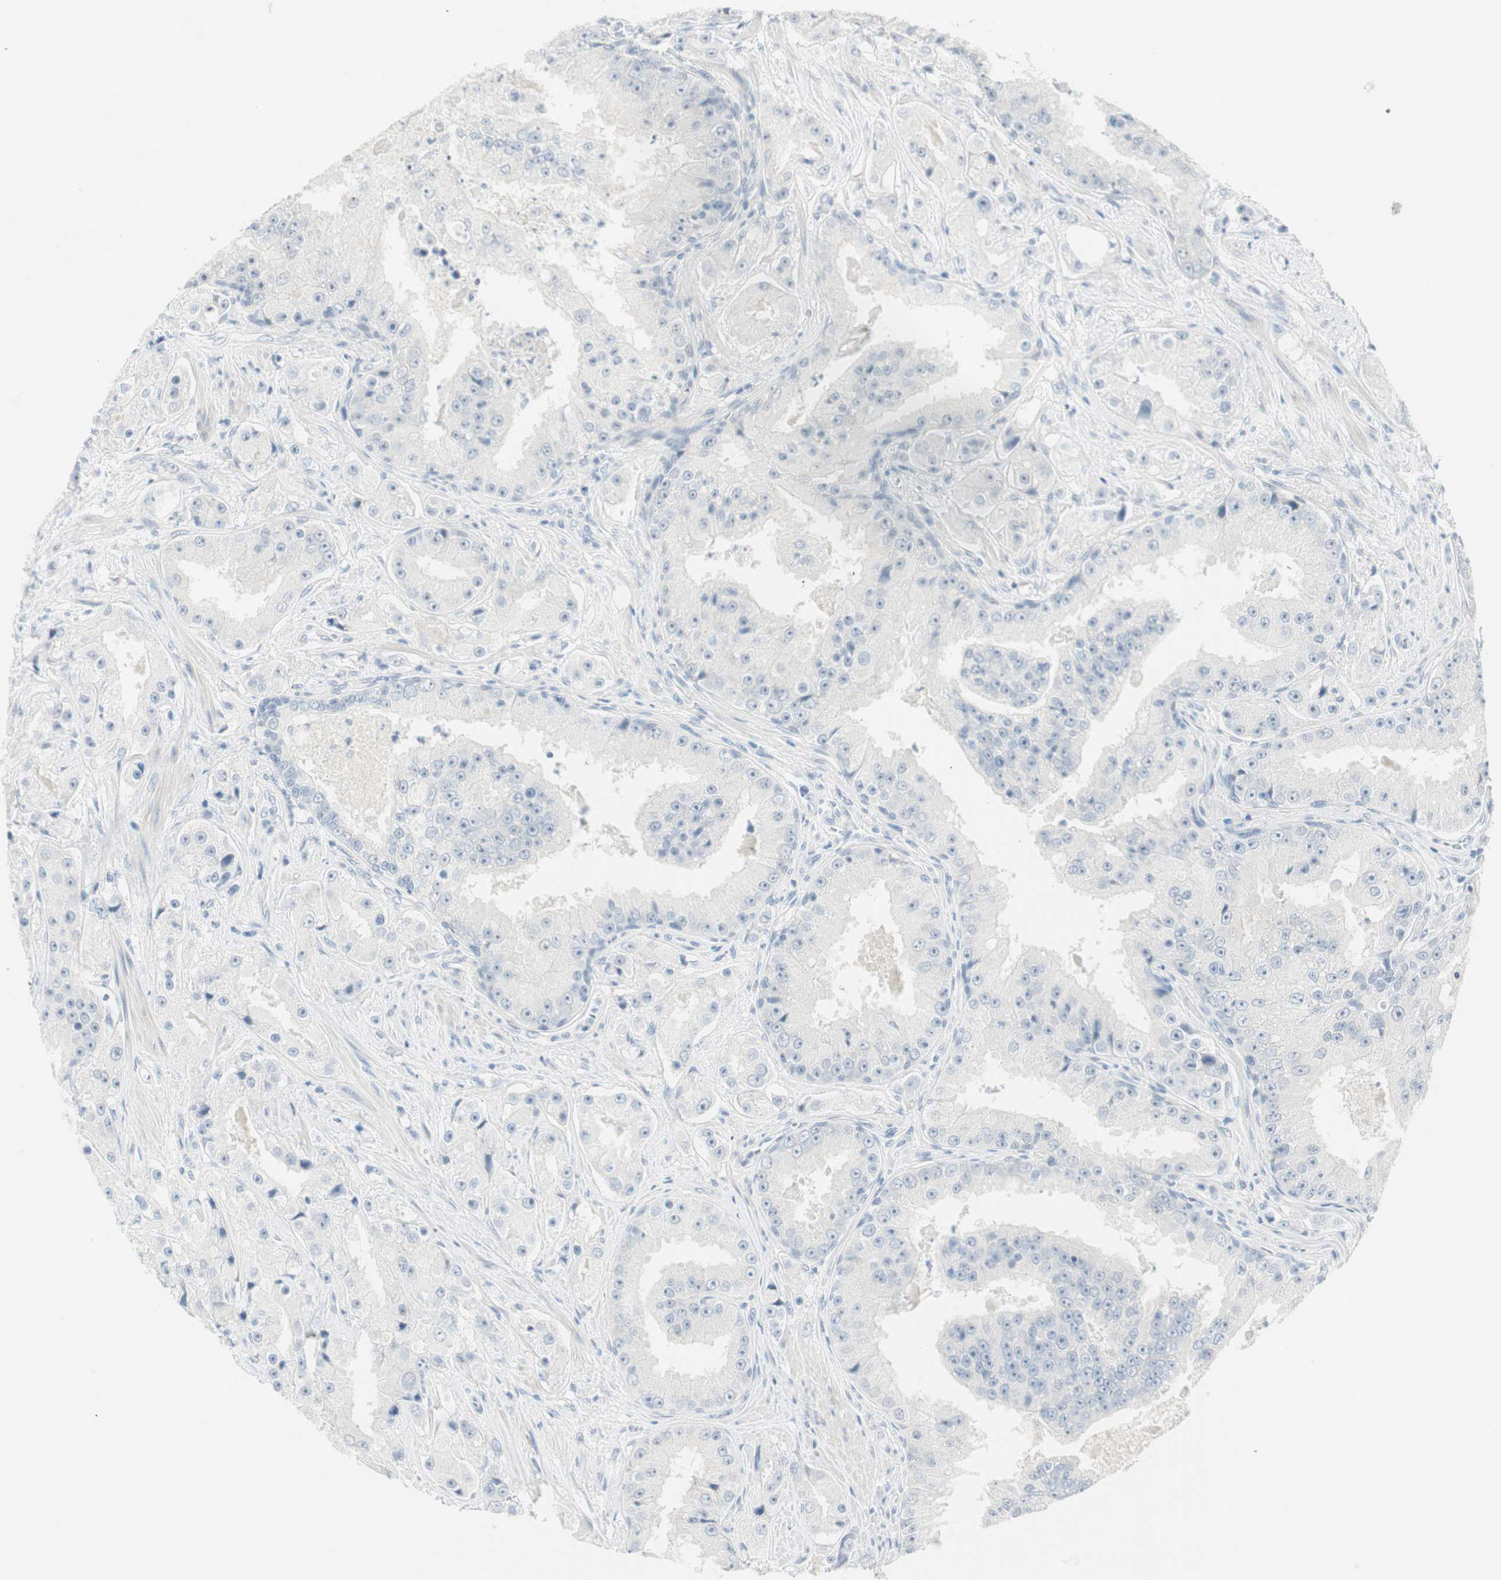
{"staining": {"intensity": "negative", "quantity": "none", "location": "none"}, "tissue": "prostate cancer", "cell_type": "Tumor cells", "image_type": "cancer", "snomed": [{"axis": "morphology", "description": "Adenocarcinoma, High grade"}, {"axis": "topography", "description": "Prostate"}], "caption": "Immunohistochemistry of high-grade adenocarcinoma (prostate) reveals no expression in tumor cells. Brightfield microscopy of immunohistochemistry (IHC) stained with DAB (3,3'-diaminobenzidine) (brown) and hematoxylin (blue), captured at high magnification.", "gene": "MLLT10", "patient": {"sex": "male", "age": 73}}